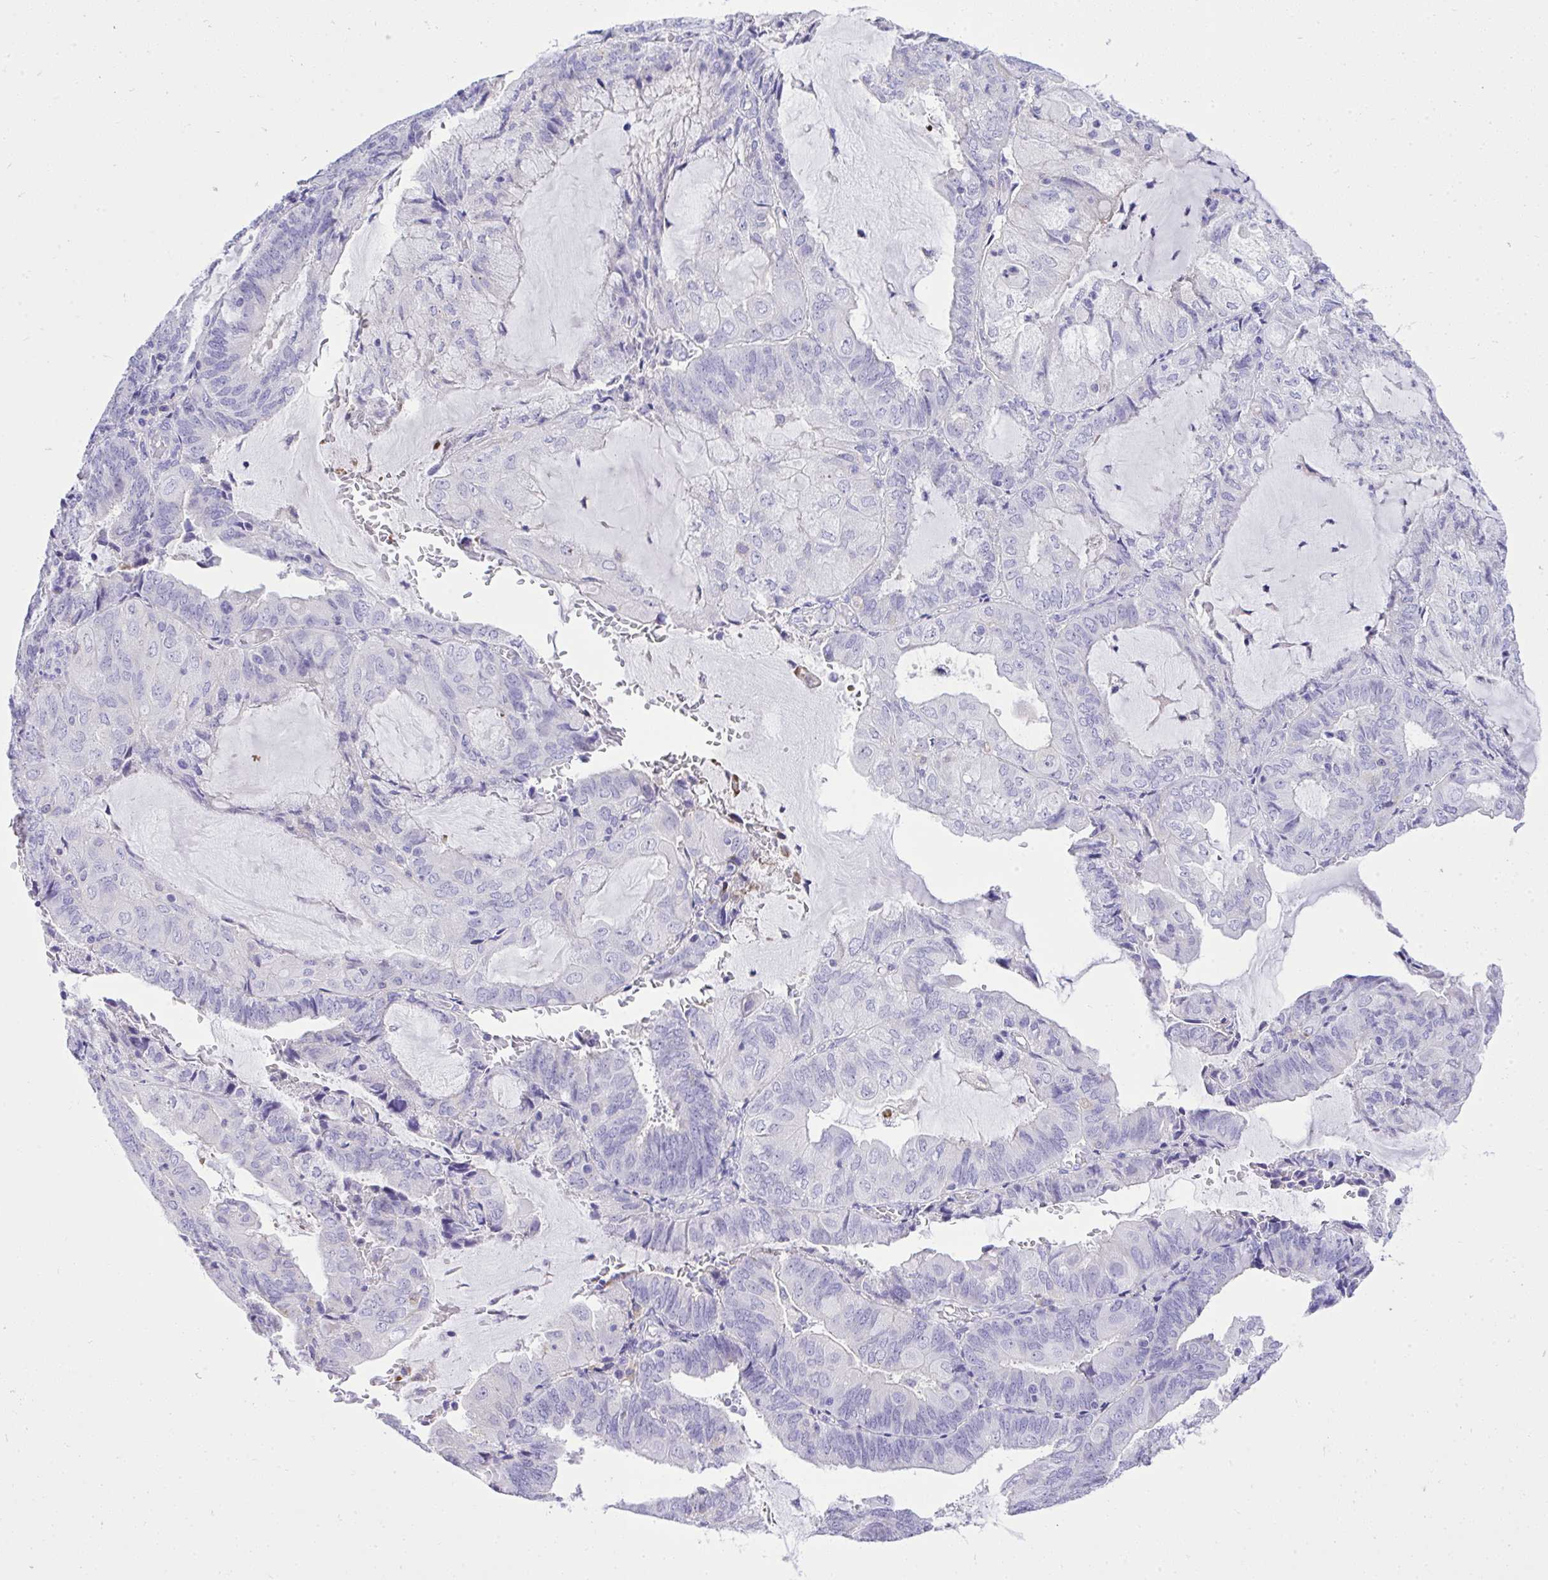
{"staining": {"intensity": "negative", "quantity": "none", "location": "none"}, "tissue": "endometrial cancer", "cell_type": "Tumor cells", "image_type": "cancer", "snomed": [{"axis": "morphology", "description": "Adenocarcinoma, NOS"}, {"axis": "topography", "description": "Endometrium"}], "caption": "Endometrial cancer was stained to show a protein in brown. There is no significant expression in tumor cells. Brightfield microscopy of IHC stained with DAB (3,3'-diaminobenzidine) (brown) and hematoxylin (blue), captured at high magnification.", "gene": "ST6GALNAC3", "patient": {"sex": "female", "age": 81}}